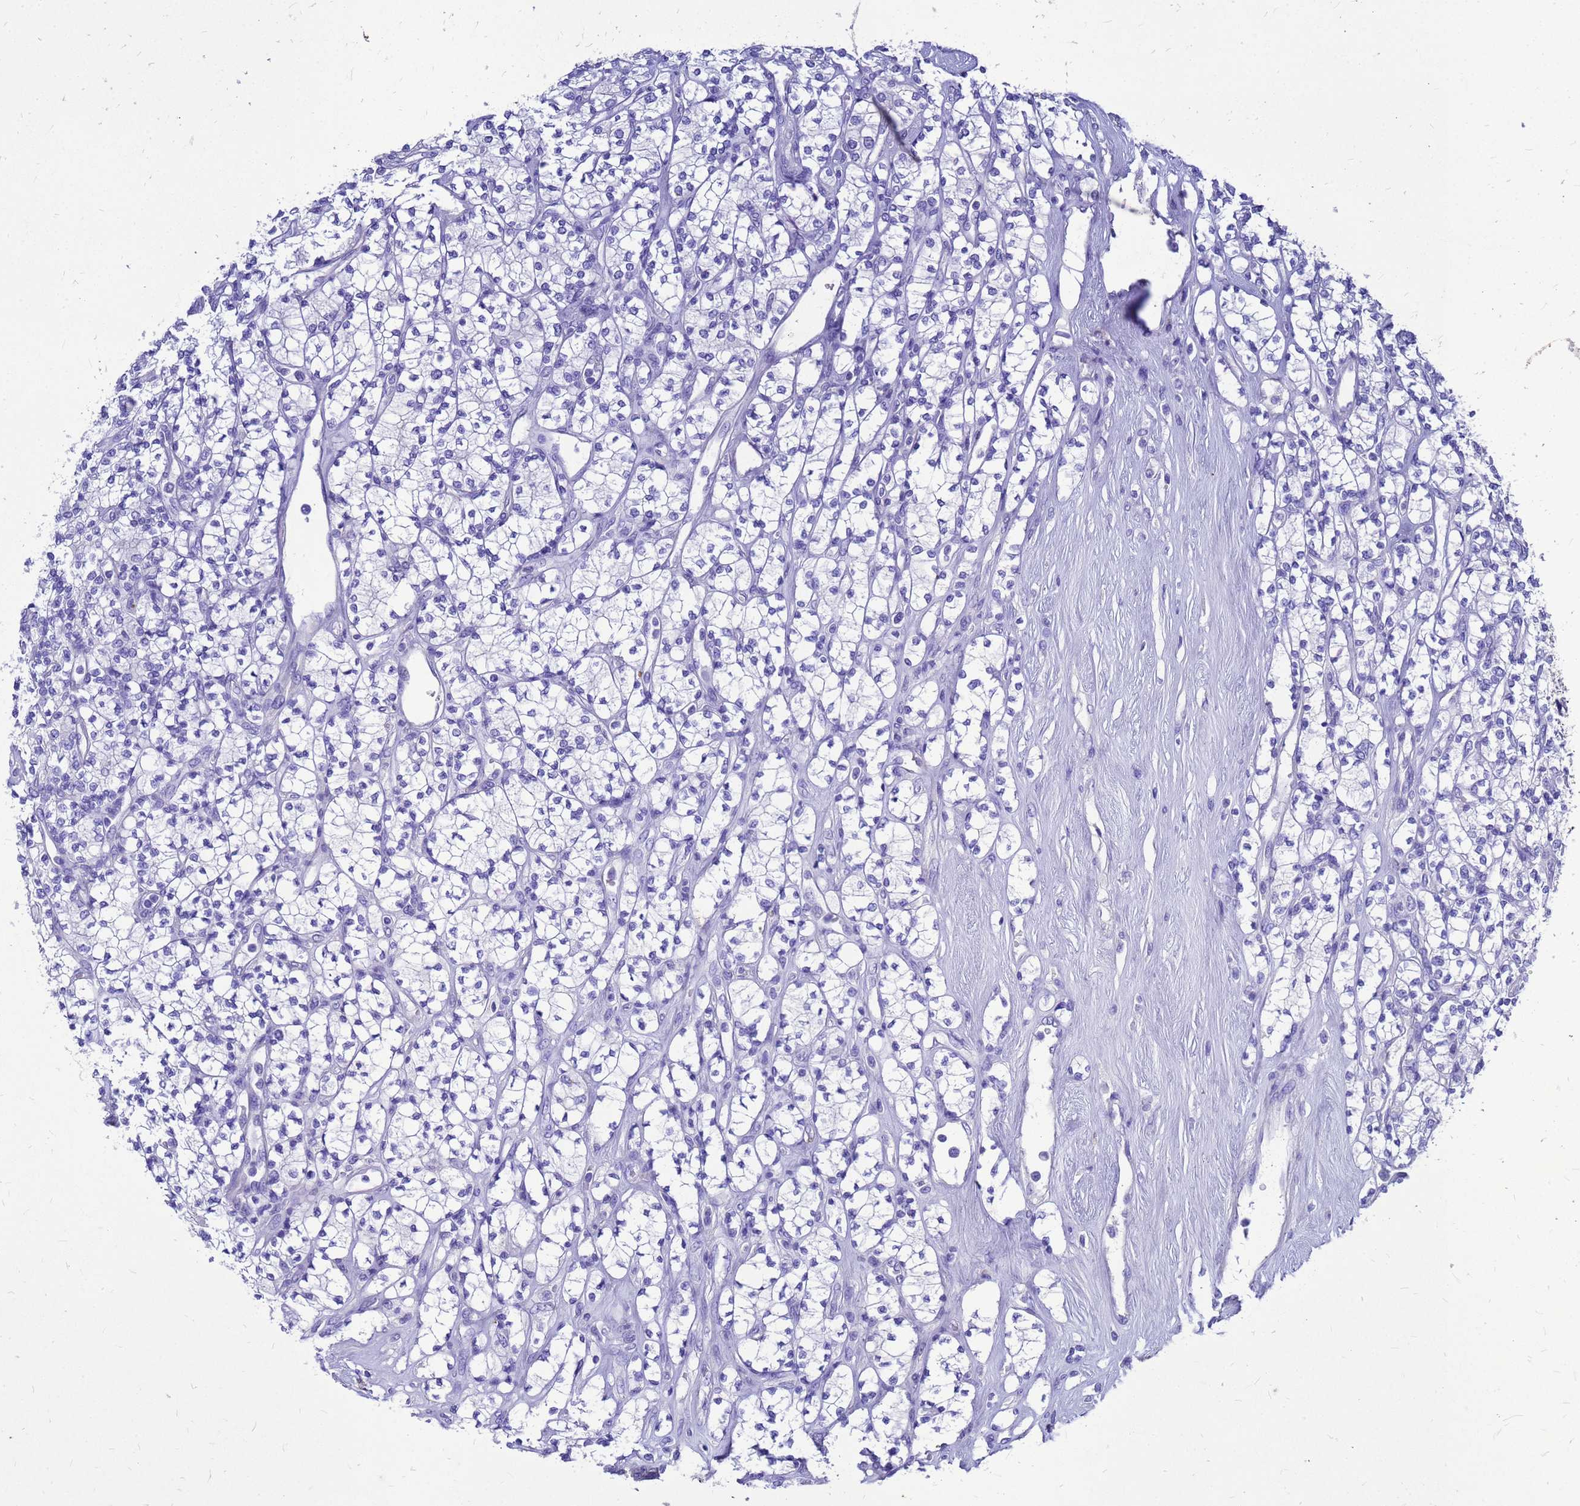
{"staining": {"intensity": "negative", "quantity": "none", "location": "none"}, "tissue": "renal cancer", "cell_type": "Tumor cells", "image_type": "cancer", "snomed": [{"axis": "morphology", "description": "Adenocarcinoma, NOS"}, {"axis": "topography", "description": "Kidney"}], "caption": "Immunohistochemistry micrograph of human renal cancer (adenocarcinoma) stained for a protein (brown), which exhibits no positivity in tumor cells.", "gene": "OR52E2", "patient": {"sex": "male", "age": 77}}